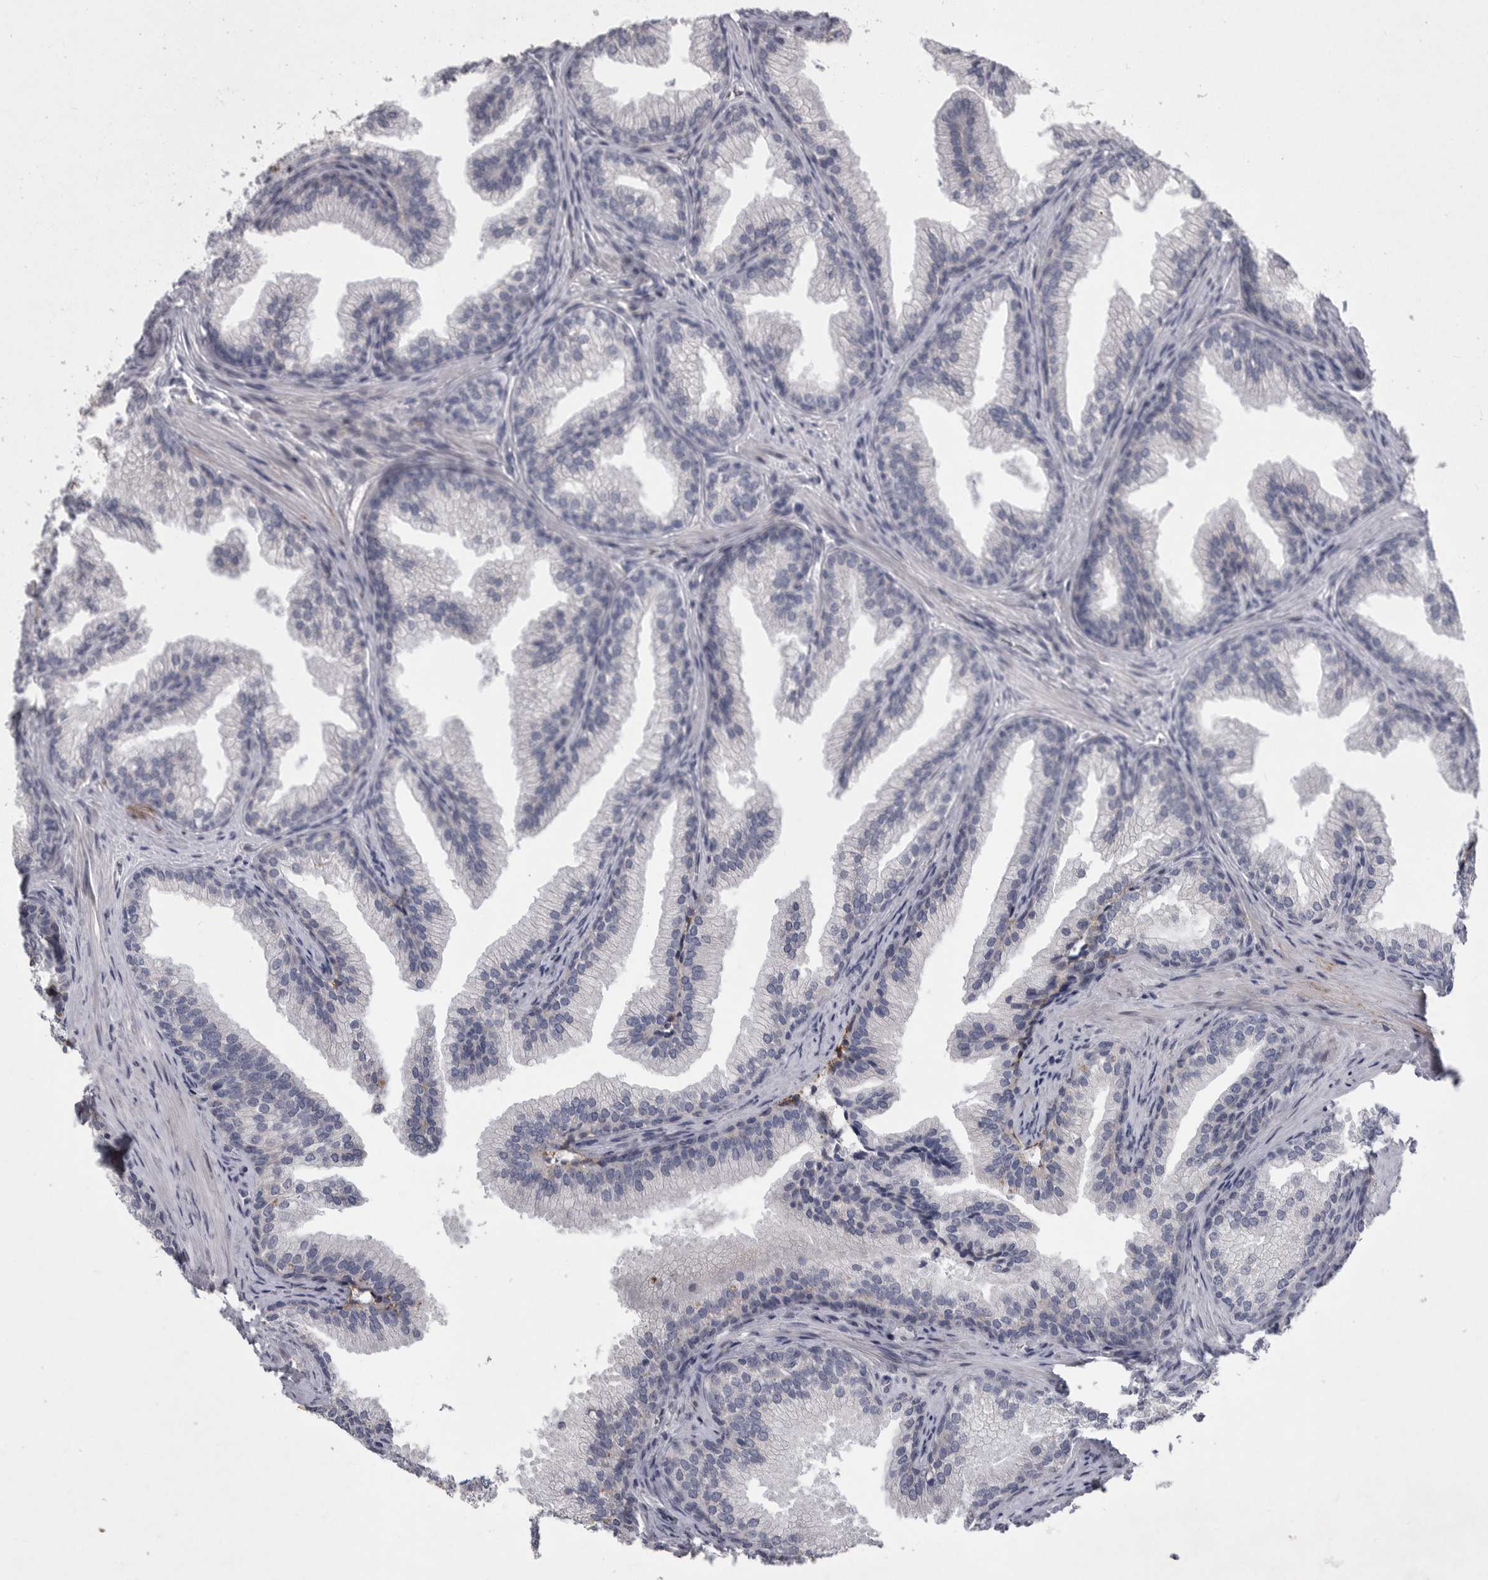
{"staining": {"intensity": "negative", "quantity": "none", "location": "none"}, "tissue": "prostate", "cell_type": "Glandular cells", "image_type": "normal", "snomed": [{"axis": "morphology", "description": "Normal tissue, NOS"}, {"axis": "topography", "description": "Prostate"}], "caption": "This is an immunohistochemistry (IHC) photomicrograph of unremarkable prostate. There is no staining in glandular cells.", "gene": "CRP", "patient": {"sex": "male", "age": 76}}